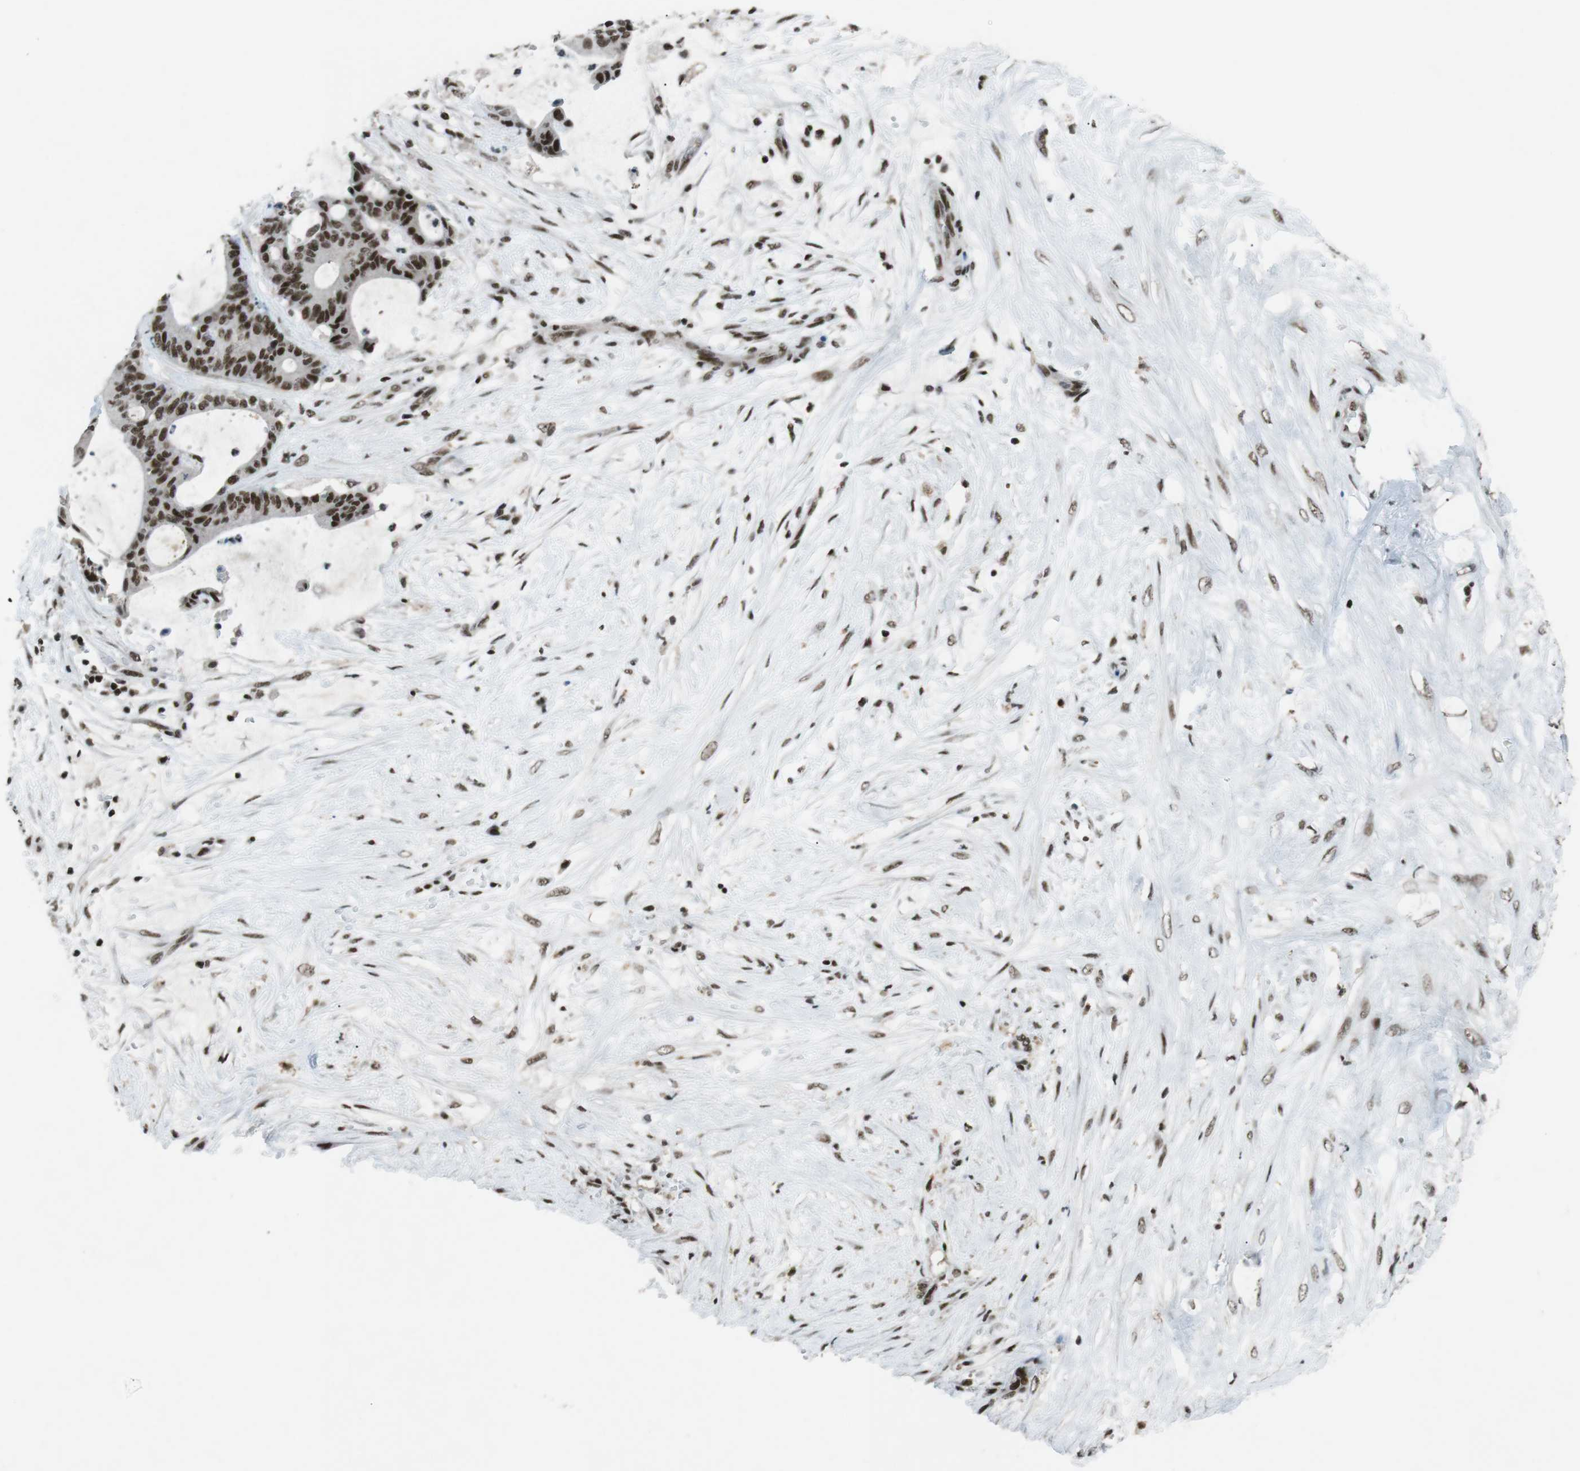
{"staining": {"intensity": "strong", "quantity": ">75%", "location": "nuclear"}, "tissue": "liver cancer", "cell_type": "Tumor cells", "image_type": "cancer", "snomed": [{"axis": "morphology", "description": "Cholangiocarcinoma"}, {"axis": "topography", "description": "Liver"}], "caption": "IHC (DAB (3,3'-diaminobenzidine)) staining of liver cancer (cholangiocarcinoma) demonstrates strong nuclear protein expression in about >75% of tumor cells.", "gene": "TAF1", "patient": {"sex": "female", "age": 73}}